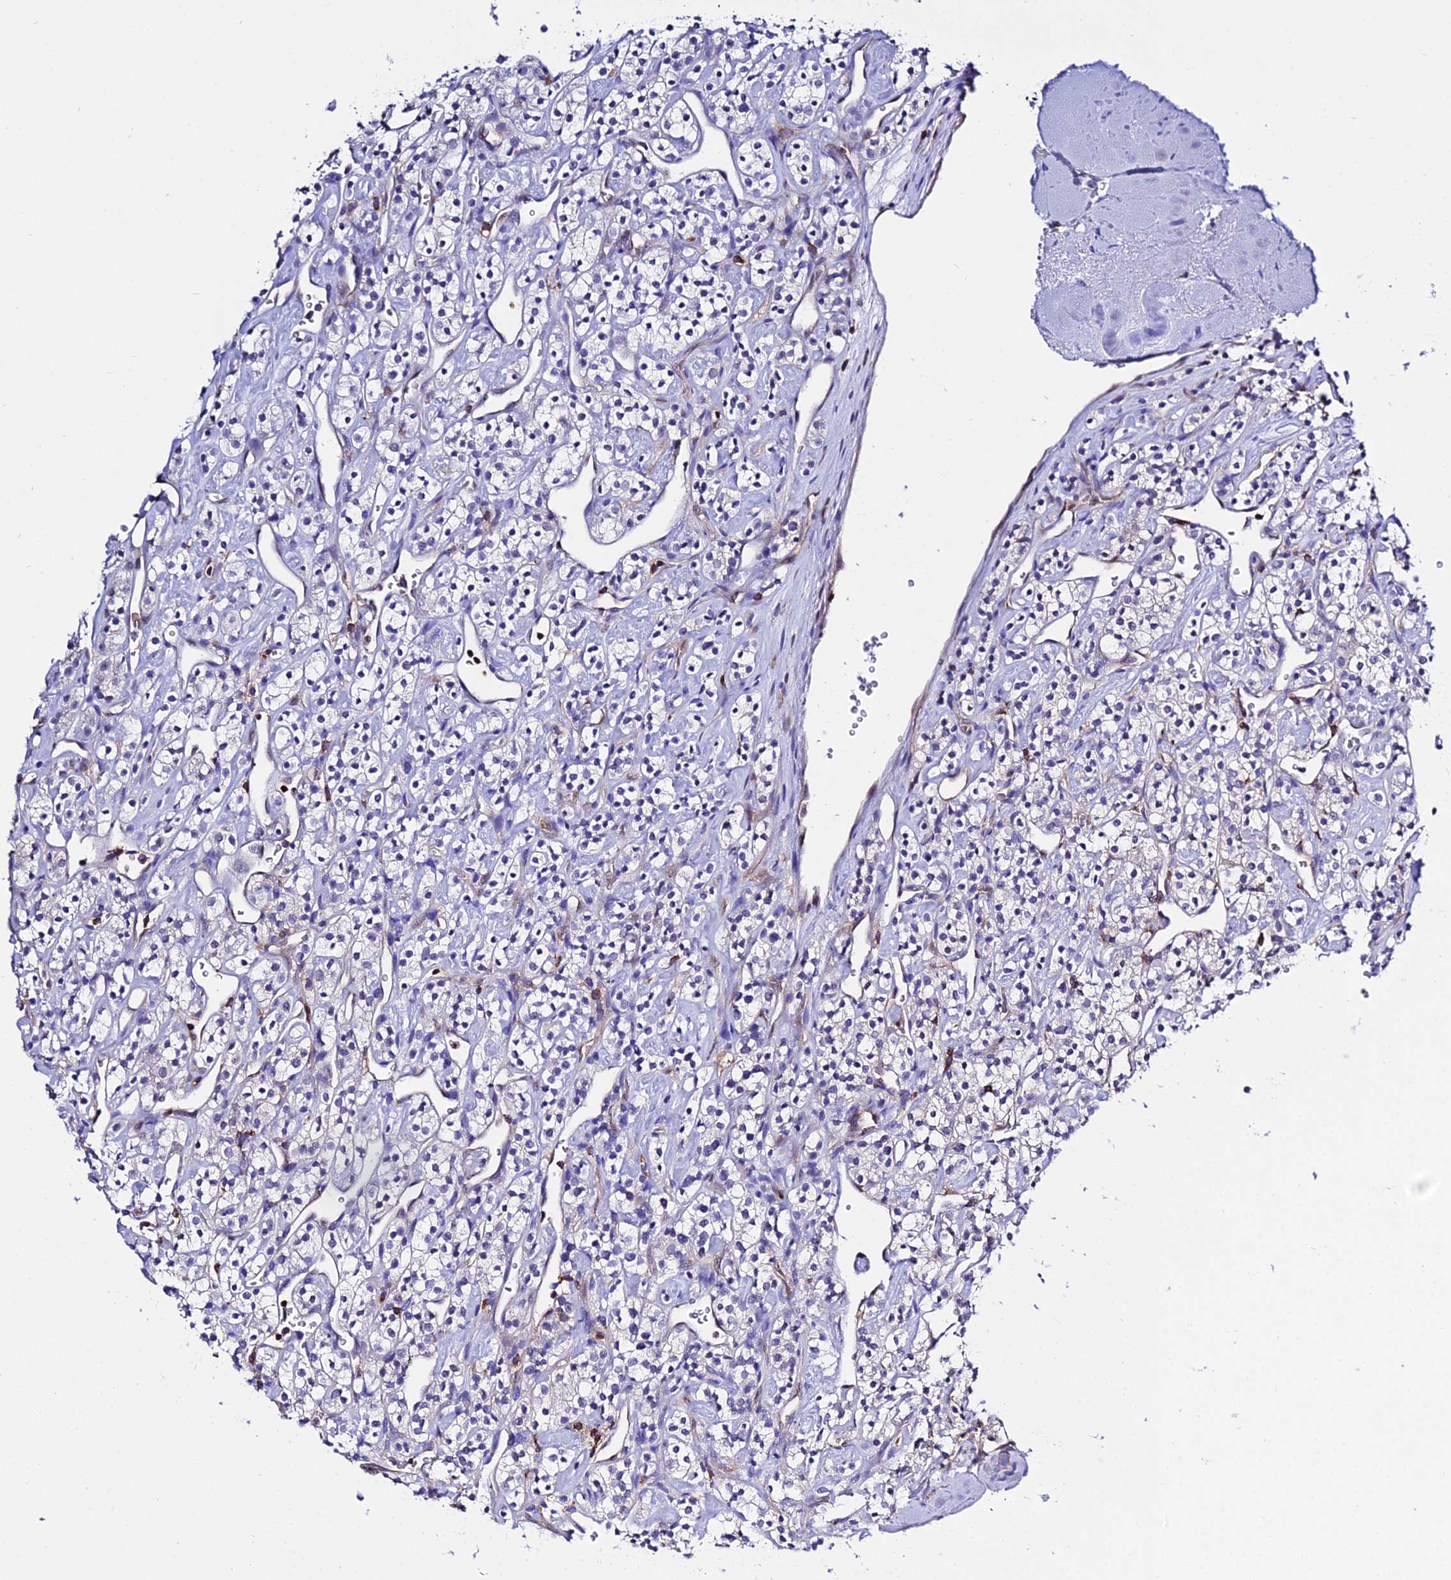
{"staining": {"intensity": "negative", "quantity": "none", "location": "none"}, "tissue": "renal cancer", "cell_type": "Tumor cells", "image_type": "cancer", "snomed": [{"axis": "morphology", "description": "Adenocarcinoma, NOS"}, {"axis": "topography", "description": "Kidney"}], "caption": "DAB (3,3'-diaminobenzidine) immunohistochemical staining of human adenocarcinoma (renal) reveals no significant expression in tumor cells. Brightfield microscopy of immunohistochemistry (IHC) stained with DAB (3,3'-diaminobenzidine) (brown) and hematoxylin (blue), captured at high magnification.", "gene": "S100A16", "patient": {"sex": "male", "age": 77}}